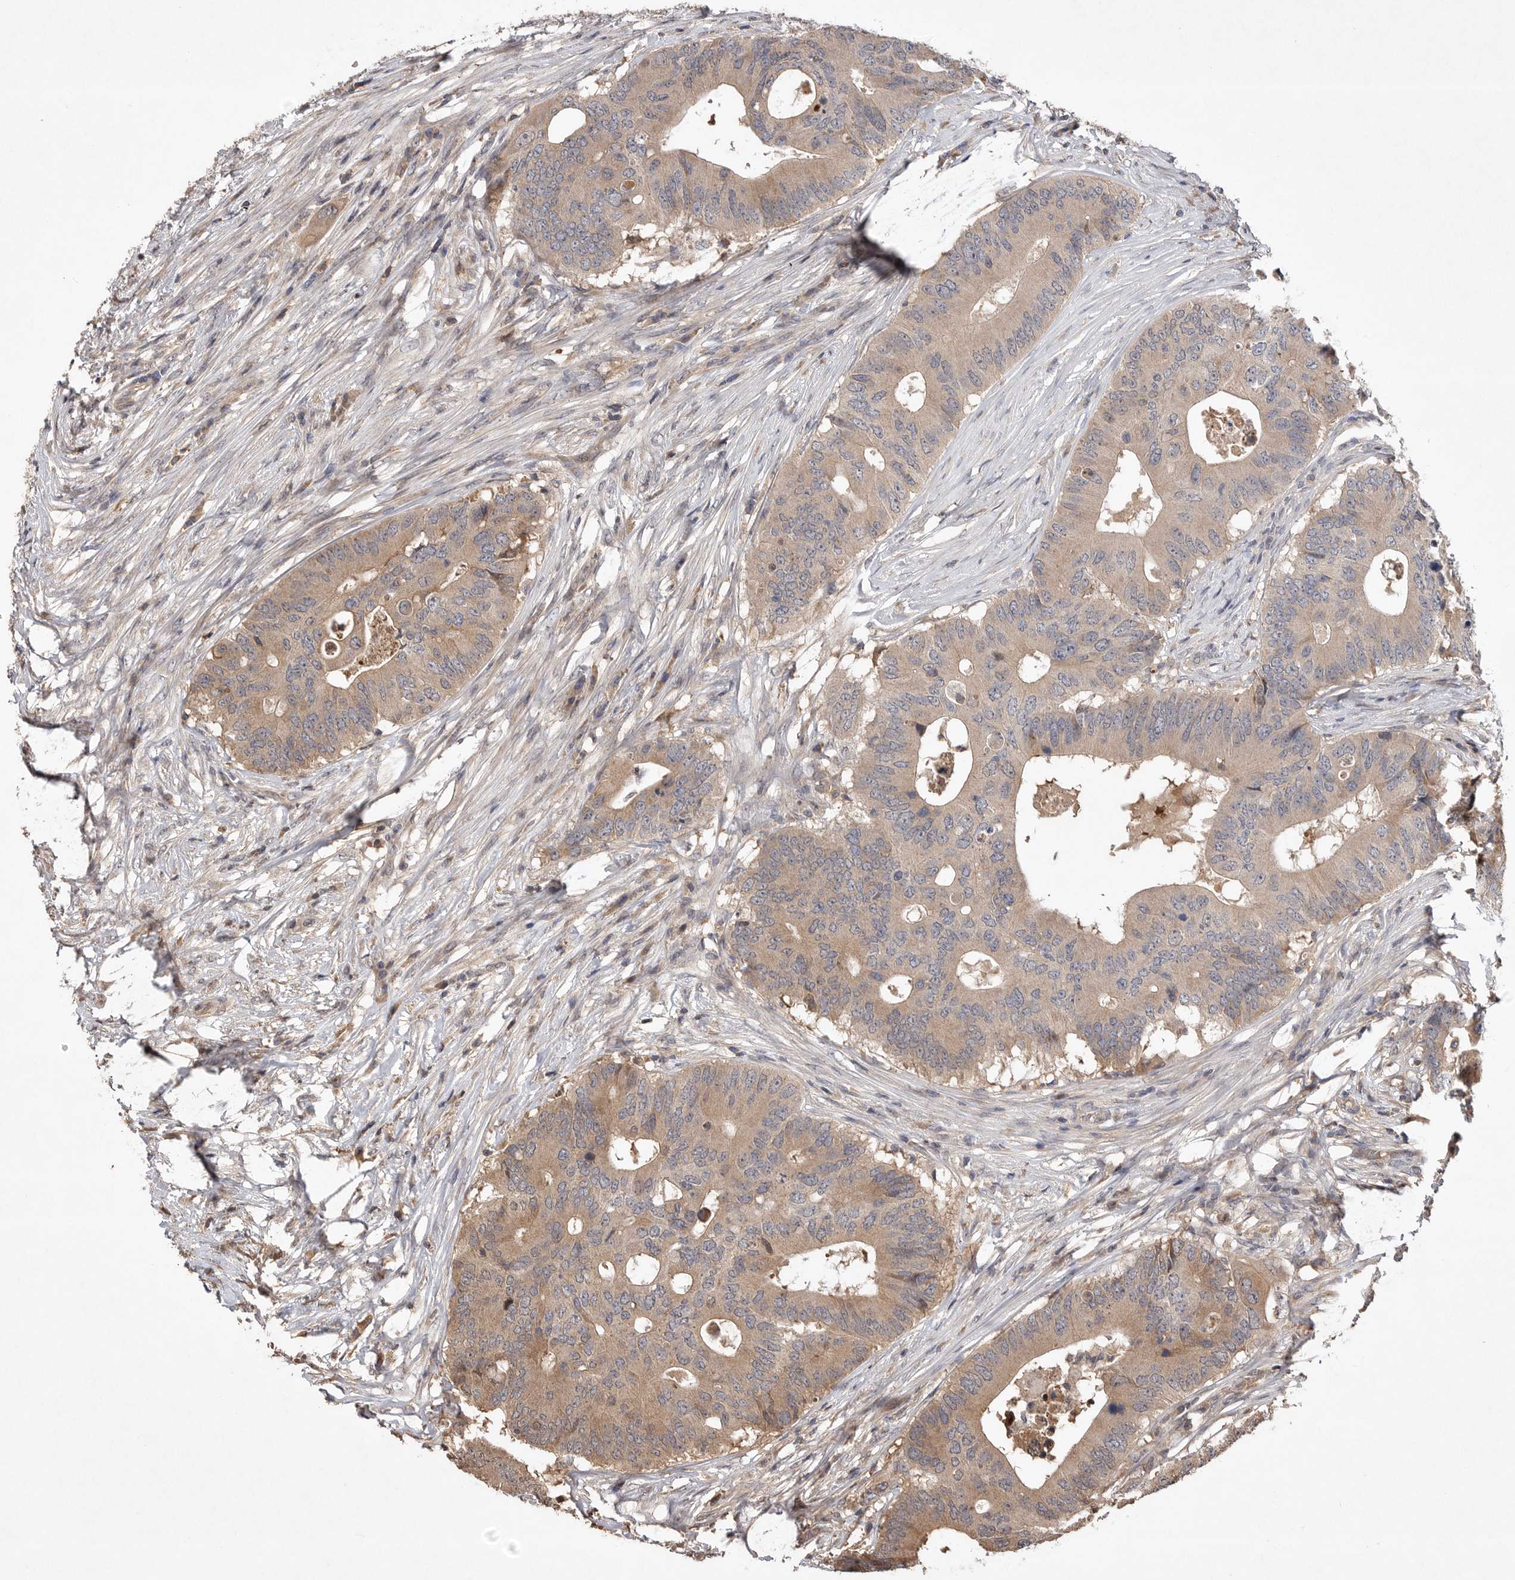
{"staining": {"intensity": "weak", "quantity": ">75%", "location": "cytoplasmic/membranous"}, "tissue": "colorectal cancer", "cell_type": "Tumor cells", "image_type": "cancer", "snomed": [{"axis": "morphology", "description": "Adenocarcinoma, NOS"}, {"axis": "topography", "description": "Colon"}], "caption": "Brown immunohistochemical staining in adenocarcinoma (colorectal) demonstrates weak cytoplasmic/membranous staining in approximately >75% of tumor cells.", "gene": "VN1R4", "patient": {"sex": "male", "age": 71}}